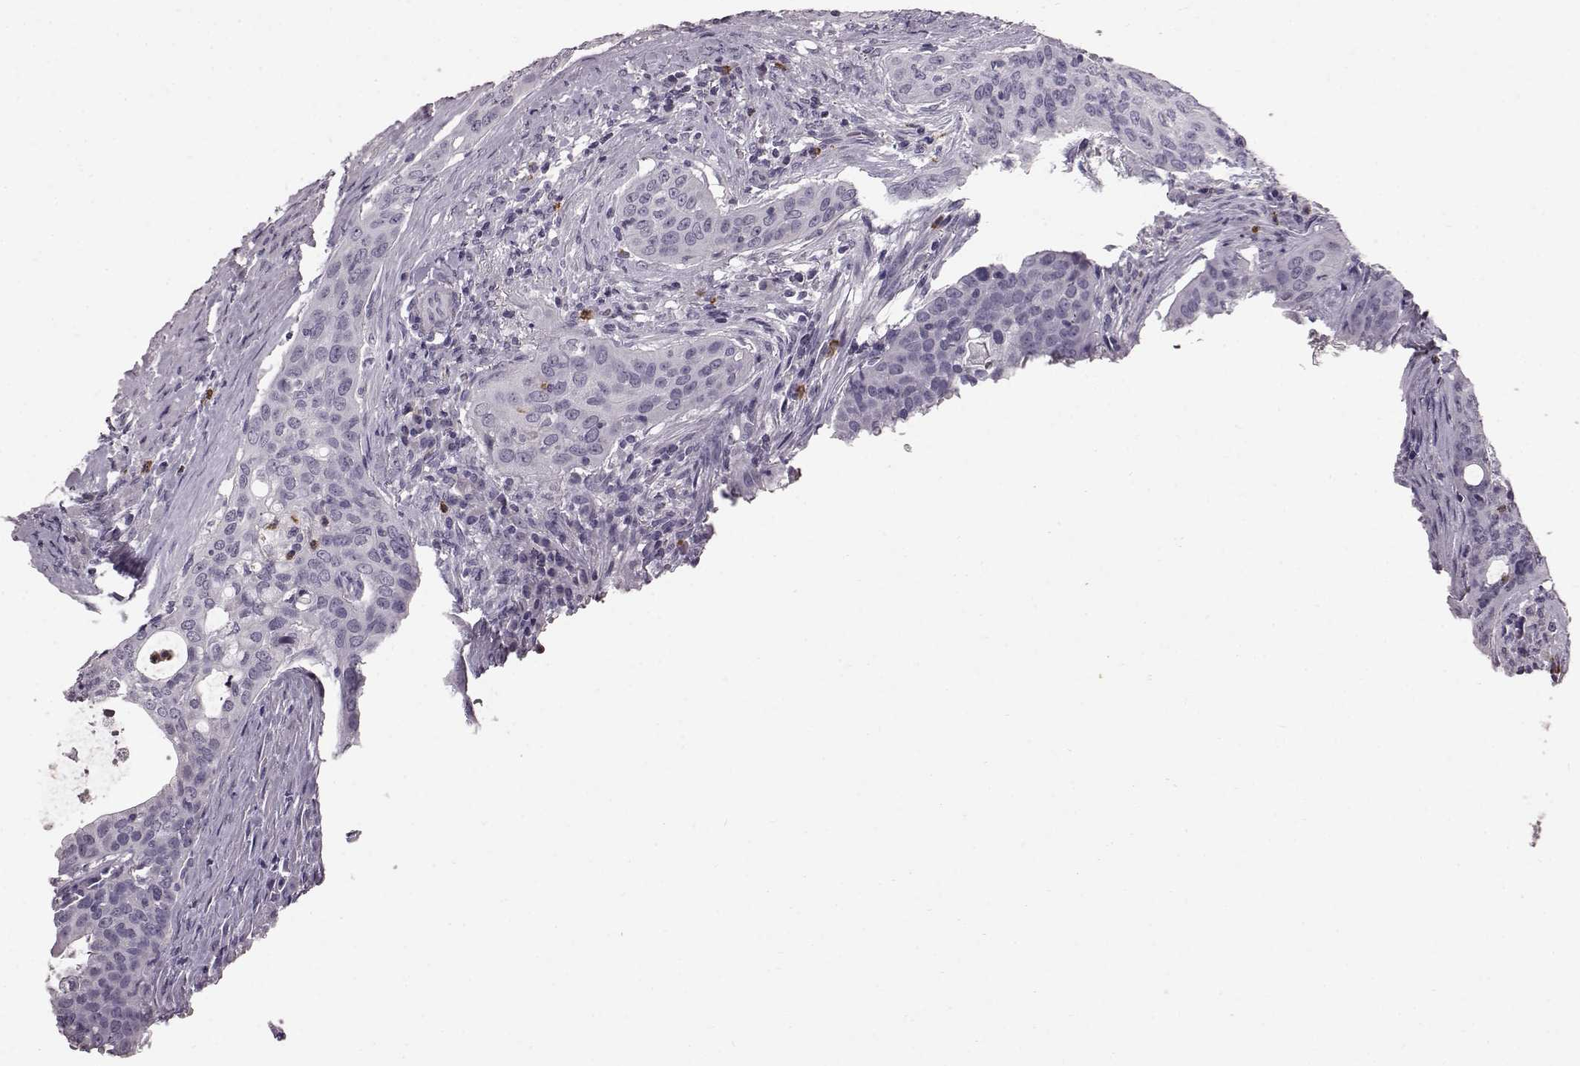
{"staining": {"intensity": "negative", "quantity": "none", "location": "none"}, "tissue": "urothelial cancer", "cell_type": "Tumor cells", "image_type": "cancer", "snomed": [{"axis": "morphology", "description": "Urothelial carcinoma, High grade"}, {"axis": "topography", "description": "Urinary bladder"}], "caption": "A micrograph of urothelial cancer stained for a protein shows no brown staining in tumor cells.", "gene": "FUT4", "patient": {"sex": "male", "age": 82}}